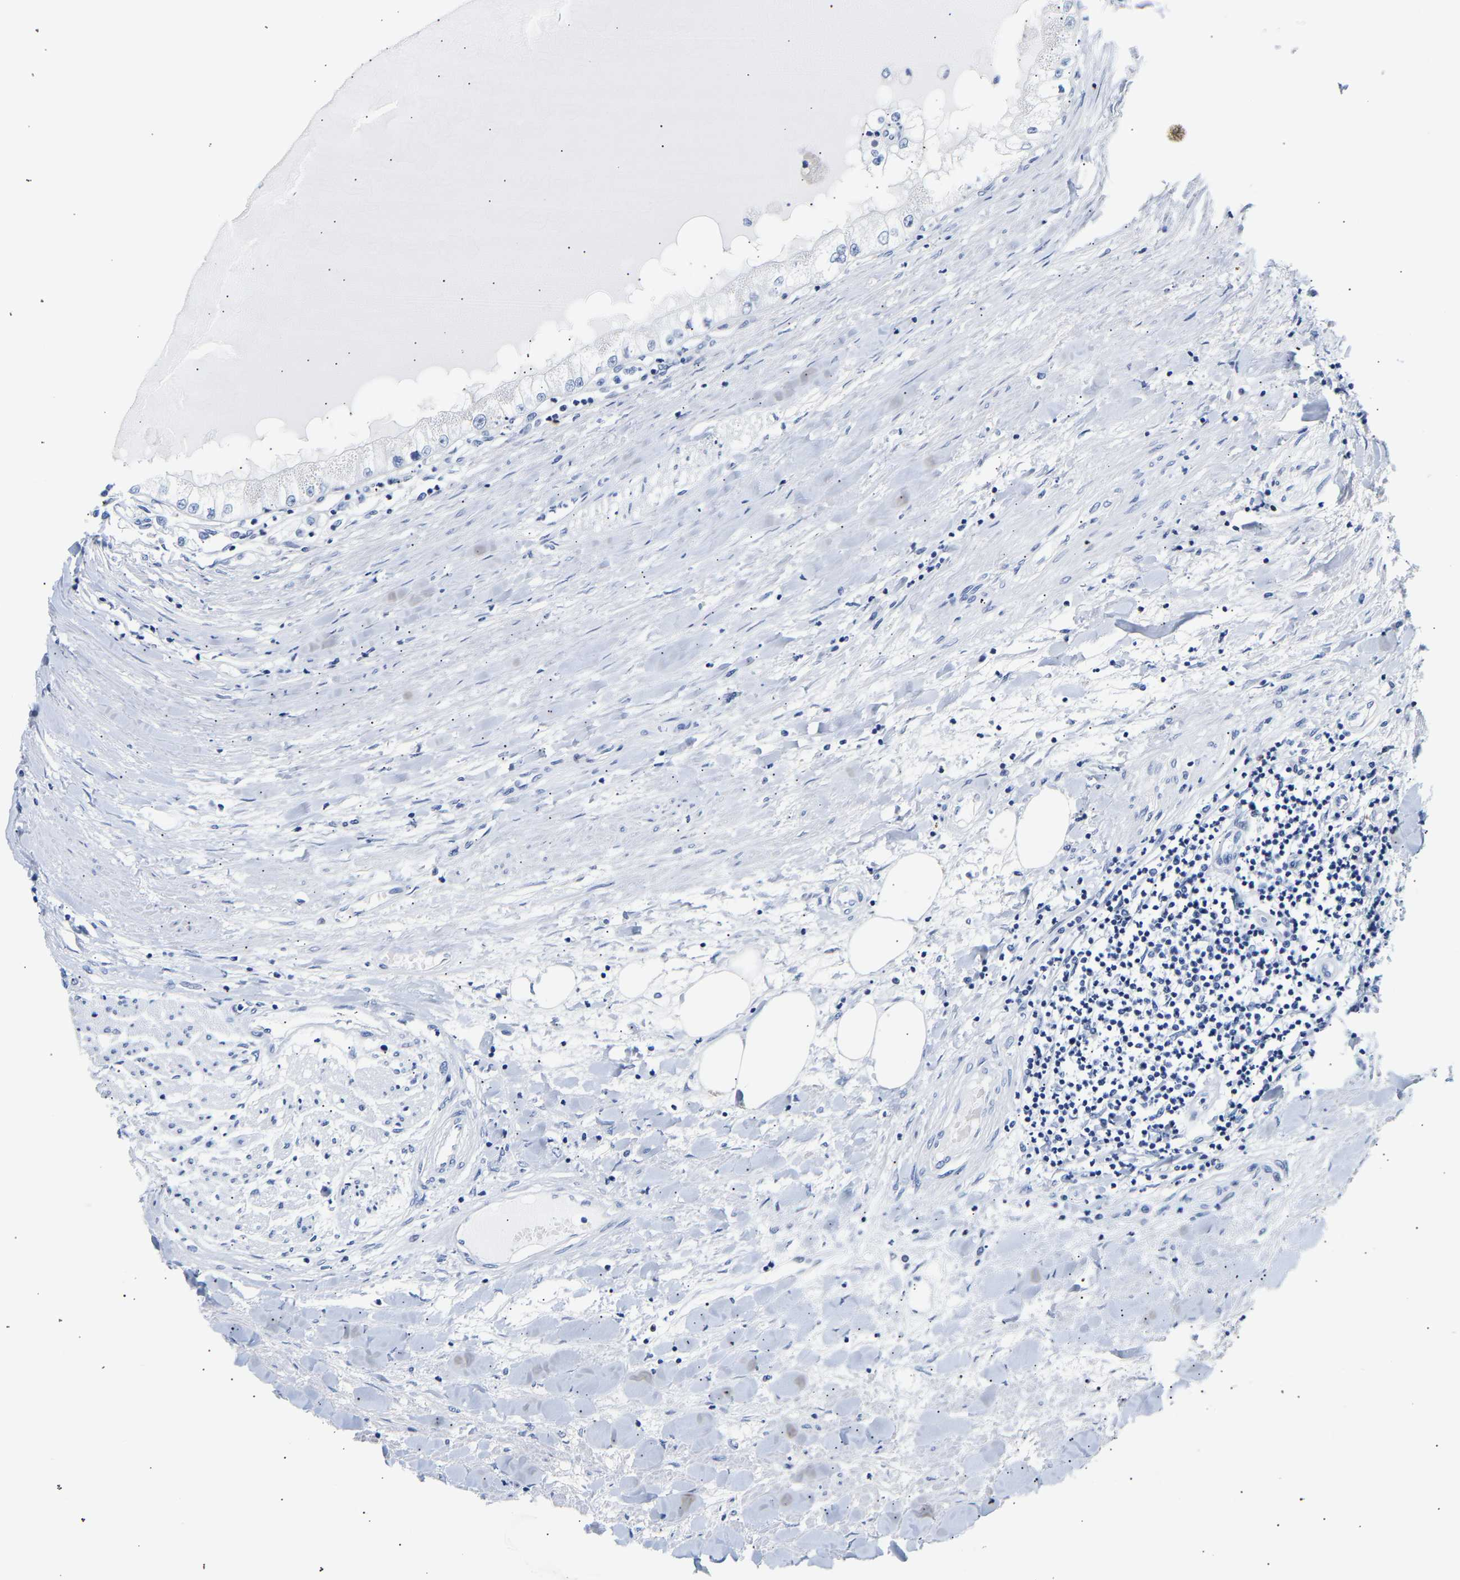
{"staining": {"intensity": "negative", "quantity": "none", "location": "none"}, "tissue": "renal cancer", "cell_type": "Tumor cells", "image_type": "cancer", "snomed": [{"axis": "morphology", "description": "Adenocarcinoma, NOS"}, {"axis": "topography", "description": "Kidney"}], "caption": "A high-resolution histopathology image shows immunohistochemistry (IHC) staining of renal cancer (adenocarcinoma), which reveals no significant positivity in tumor cells. (IHC, brightfield microscopy, high magnification).", "gene": "SPINK2", "patient": {"sex": "male", "age": 68}}